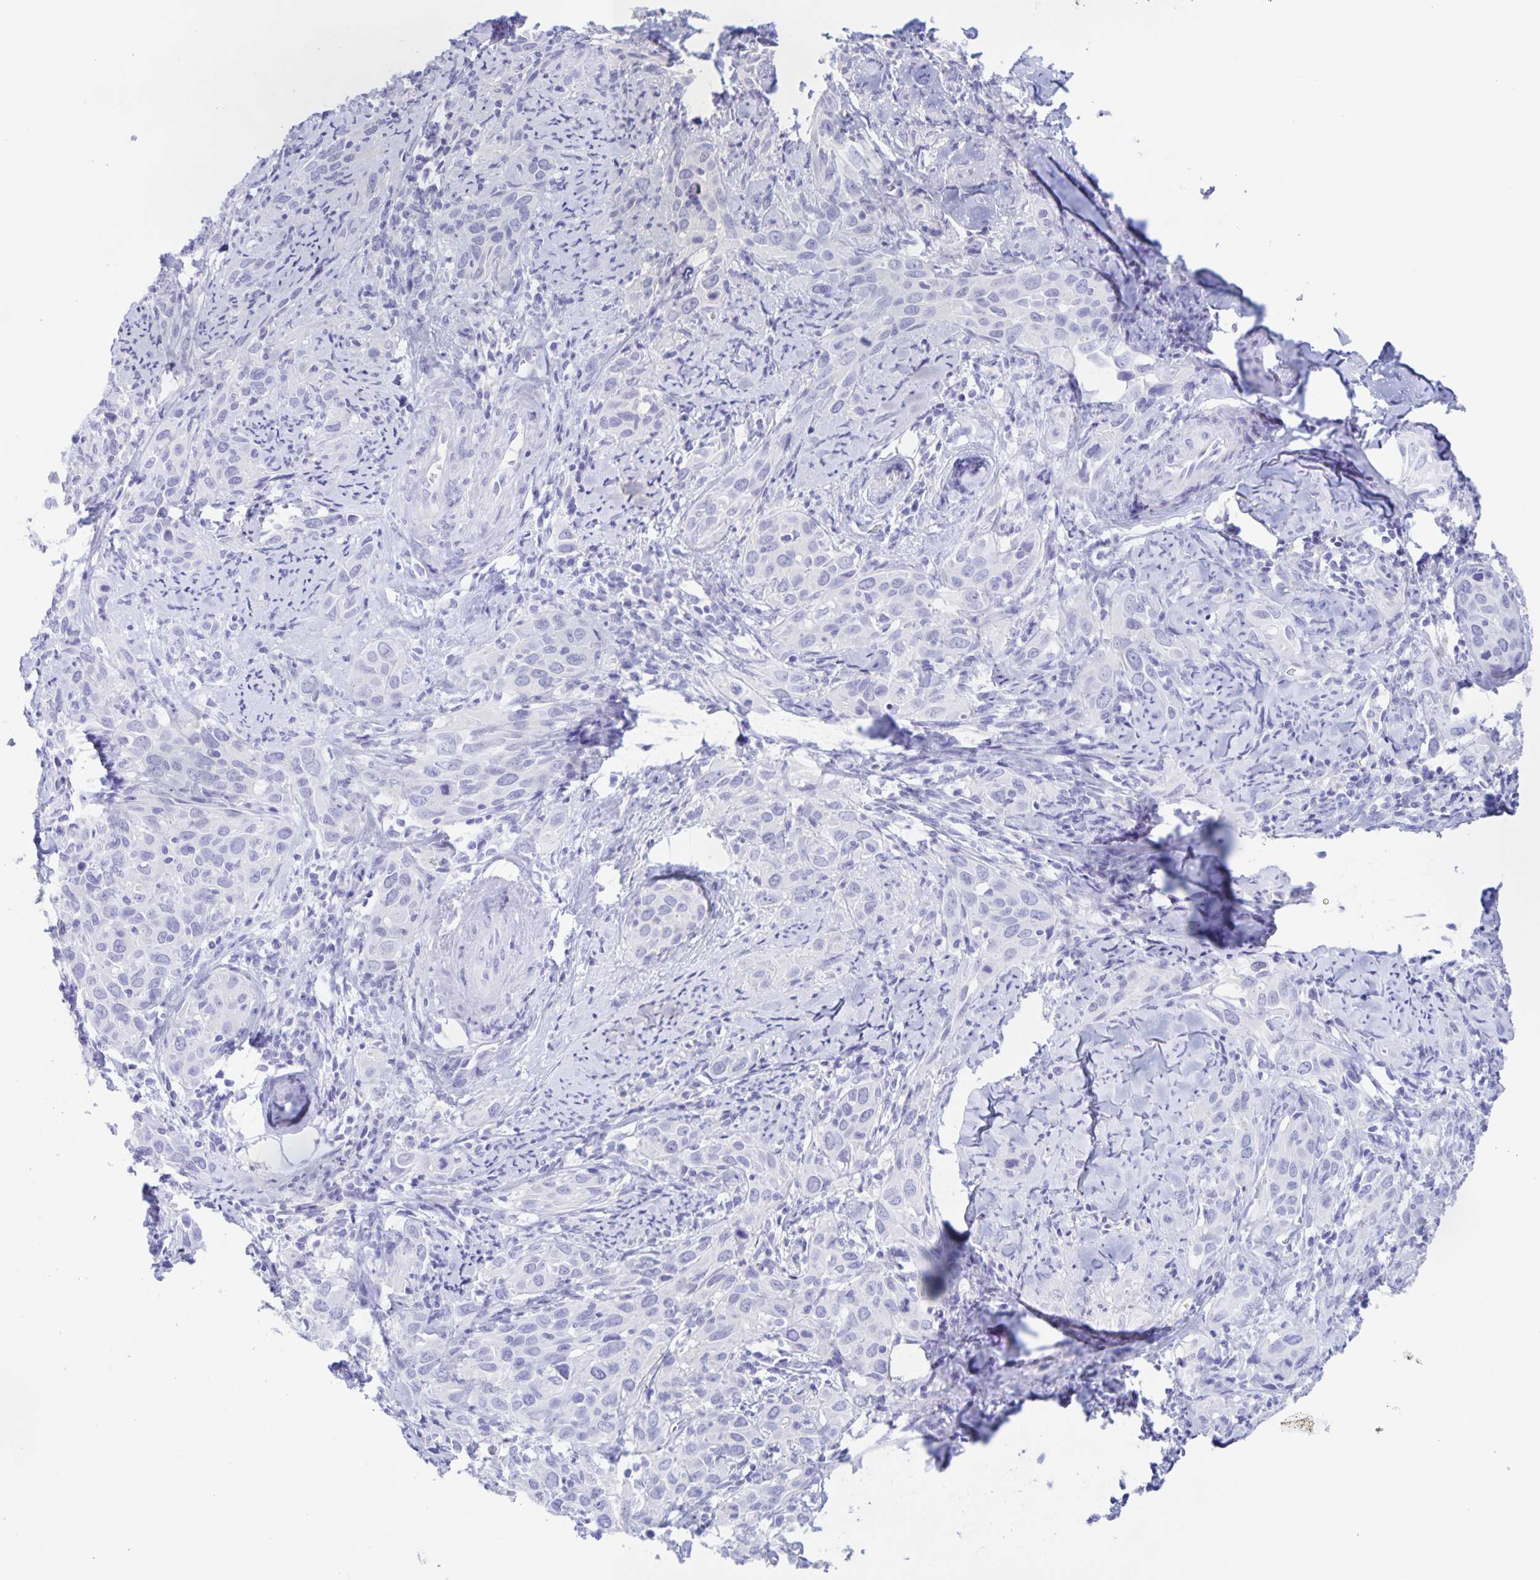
{"staining": {"intensity": "negative", "quantity": "none", "location": "none"}, "tissue": "cervical cancer", "cell_type": "Tumor cells", "image_type": "cancer", "snomed": [{"axis": "morphology", "description": "Squamous cell carcinoma, NOS"}, {"axis": "topography", "description": "Cervix"}], "caption": "This is an immunohistochemistry (IHC) image of cervical cancer (squamous cell carcinoma). There is no positivity in tumor cells.", "gene": "CATSPER4", "patient": {"sex": "female", "age": 51}}